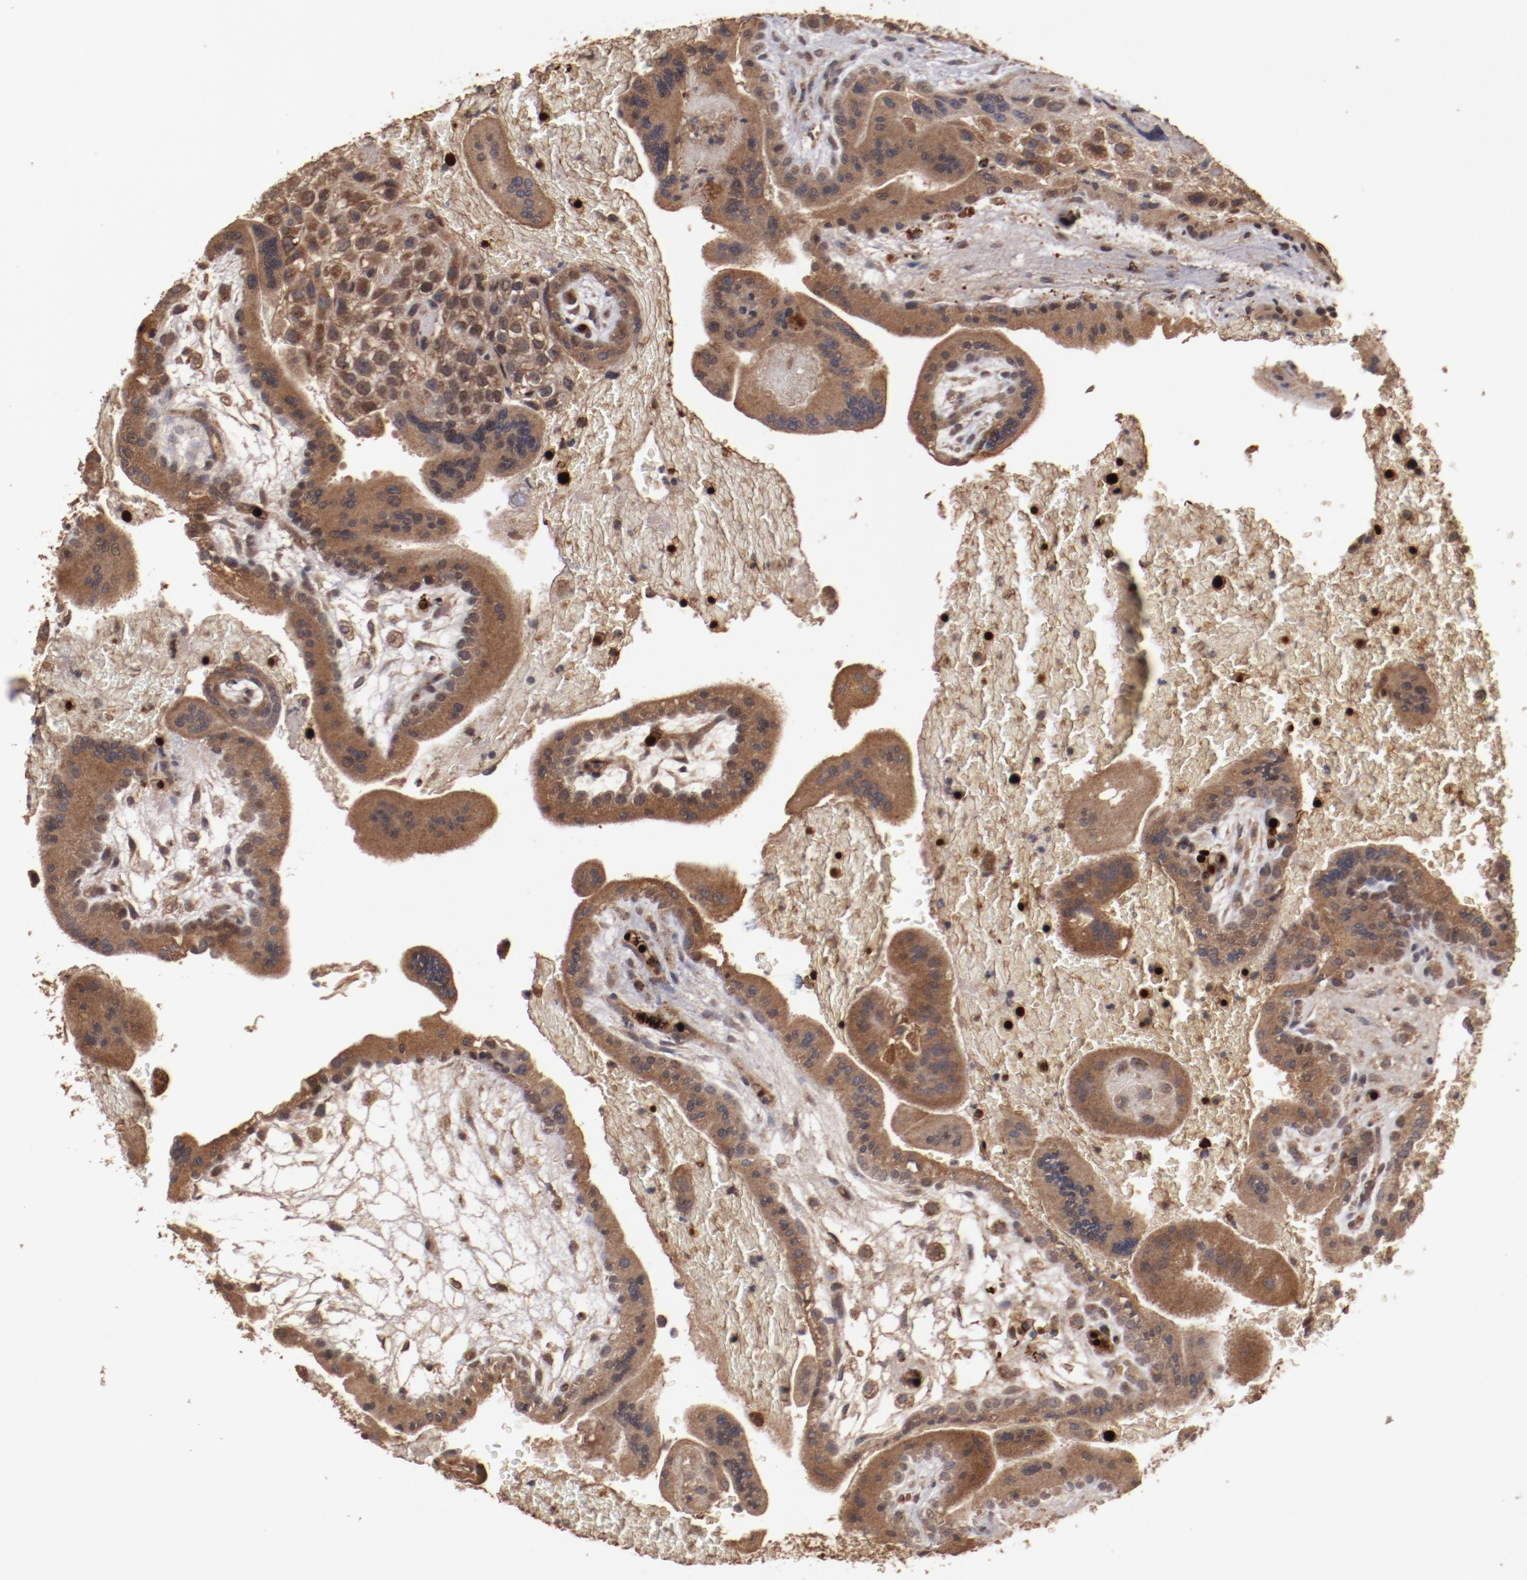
{"staining": {"intensity": "weak", "quantity": ">75%", "location": "cytoplasmic/membranous,nuclear"}, "tissue": "placenta", "cell_type": "Decidual cells", "image_type": "normal", "snomed": [{"axis": "morphology", "description": "Normal tissue, NOS"}, {"axis": "topography", "description": "Placenta"}], "caption": "Normal placenta reveals weak cytoplasmic/membranous,nuclear staining in approximately >75% of decidual cells (DAB (3,3'-diaminobenzidine) IHC with brightfield microscopy, high magnification)..", "gene": "TENM1", "patient": {"sex": "female", "age": 35}}